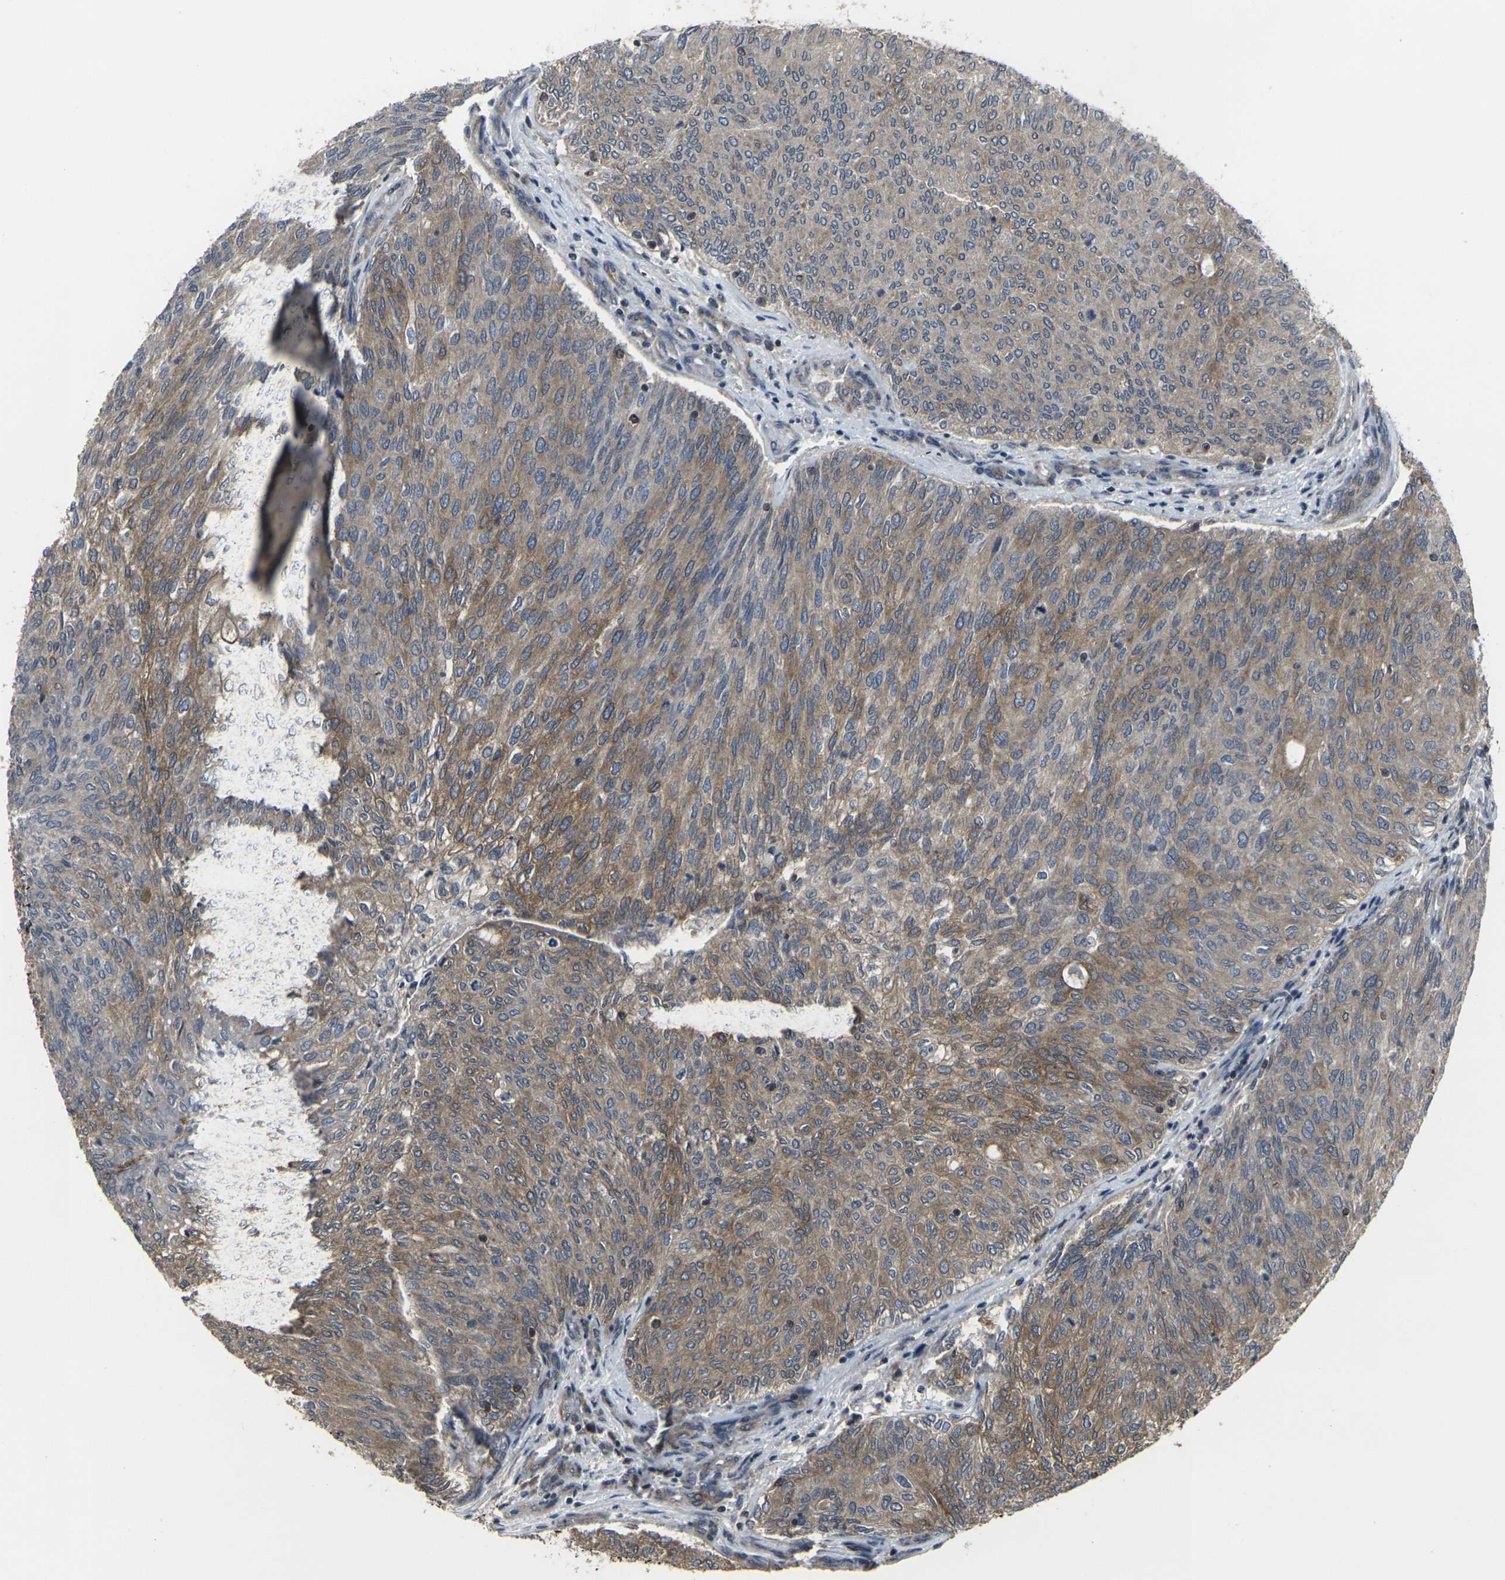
{"staining": {"intensity": "moderate", "quantity": ">75%", "location": "cytoplasmic/membranous"}, "tissue": "urothelial cancer", "cell_type": "Tumor cells", "image_type": "cancer", "snomed": [{"axis": "morphology", "description": "Urothelial carcinoma, Low grade"}, {"axis": "topography", "description": "Urinary bladder"}], "caption": "This is an image of immunohistochemistry (IHC) staining of low-grade urothelial carcinoma, which shows moderate expression in the cytoplasmic/membranous of tumor cells.", "gene": "PRKACB", "patient": {"sex": "female", "age": 79}}